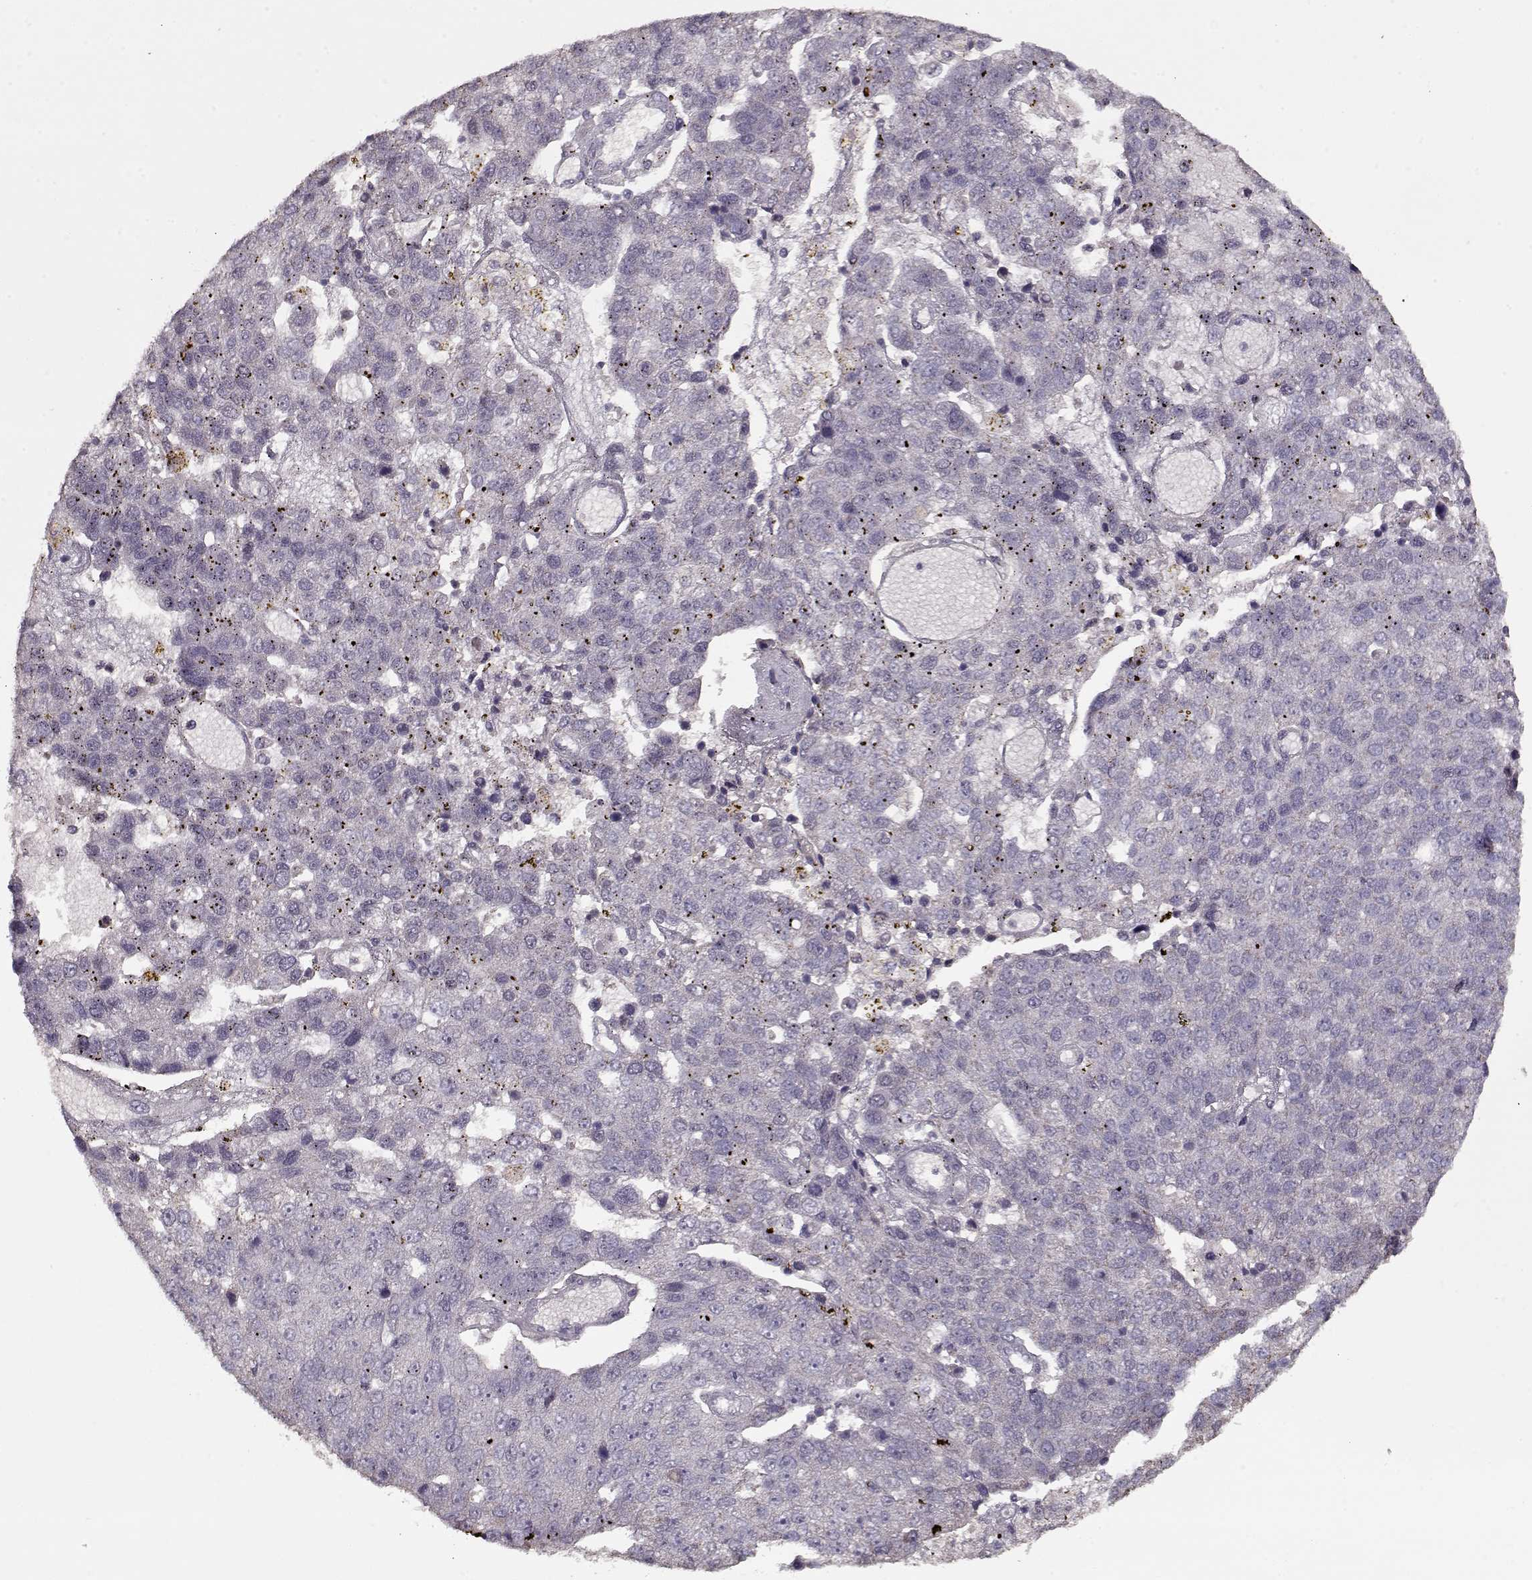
{"staining": {"intensity": "negative", "quantity": "none", "location": "none"}, "tissue": "pancreatic cancer", "cell_type": "Tumor cells", "image_type": "cancer", "snomed": [{"axis": "morphology", "description": "Adenocarcinoma, NOS"}, {"axis": "topography", "description": "Pancreas"}], "caption": "This is an immunohistochemistry (IHC) image of human pancreatic cancer (adenocarcinoma). There is no positivity in tumor cells.", "gene": "LAMA2", "patient": {"sex": "female", "age": 61}}